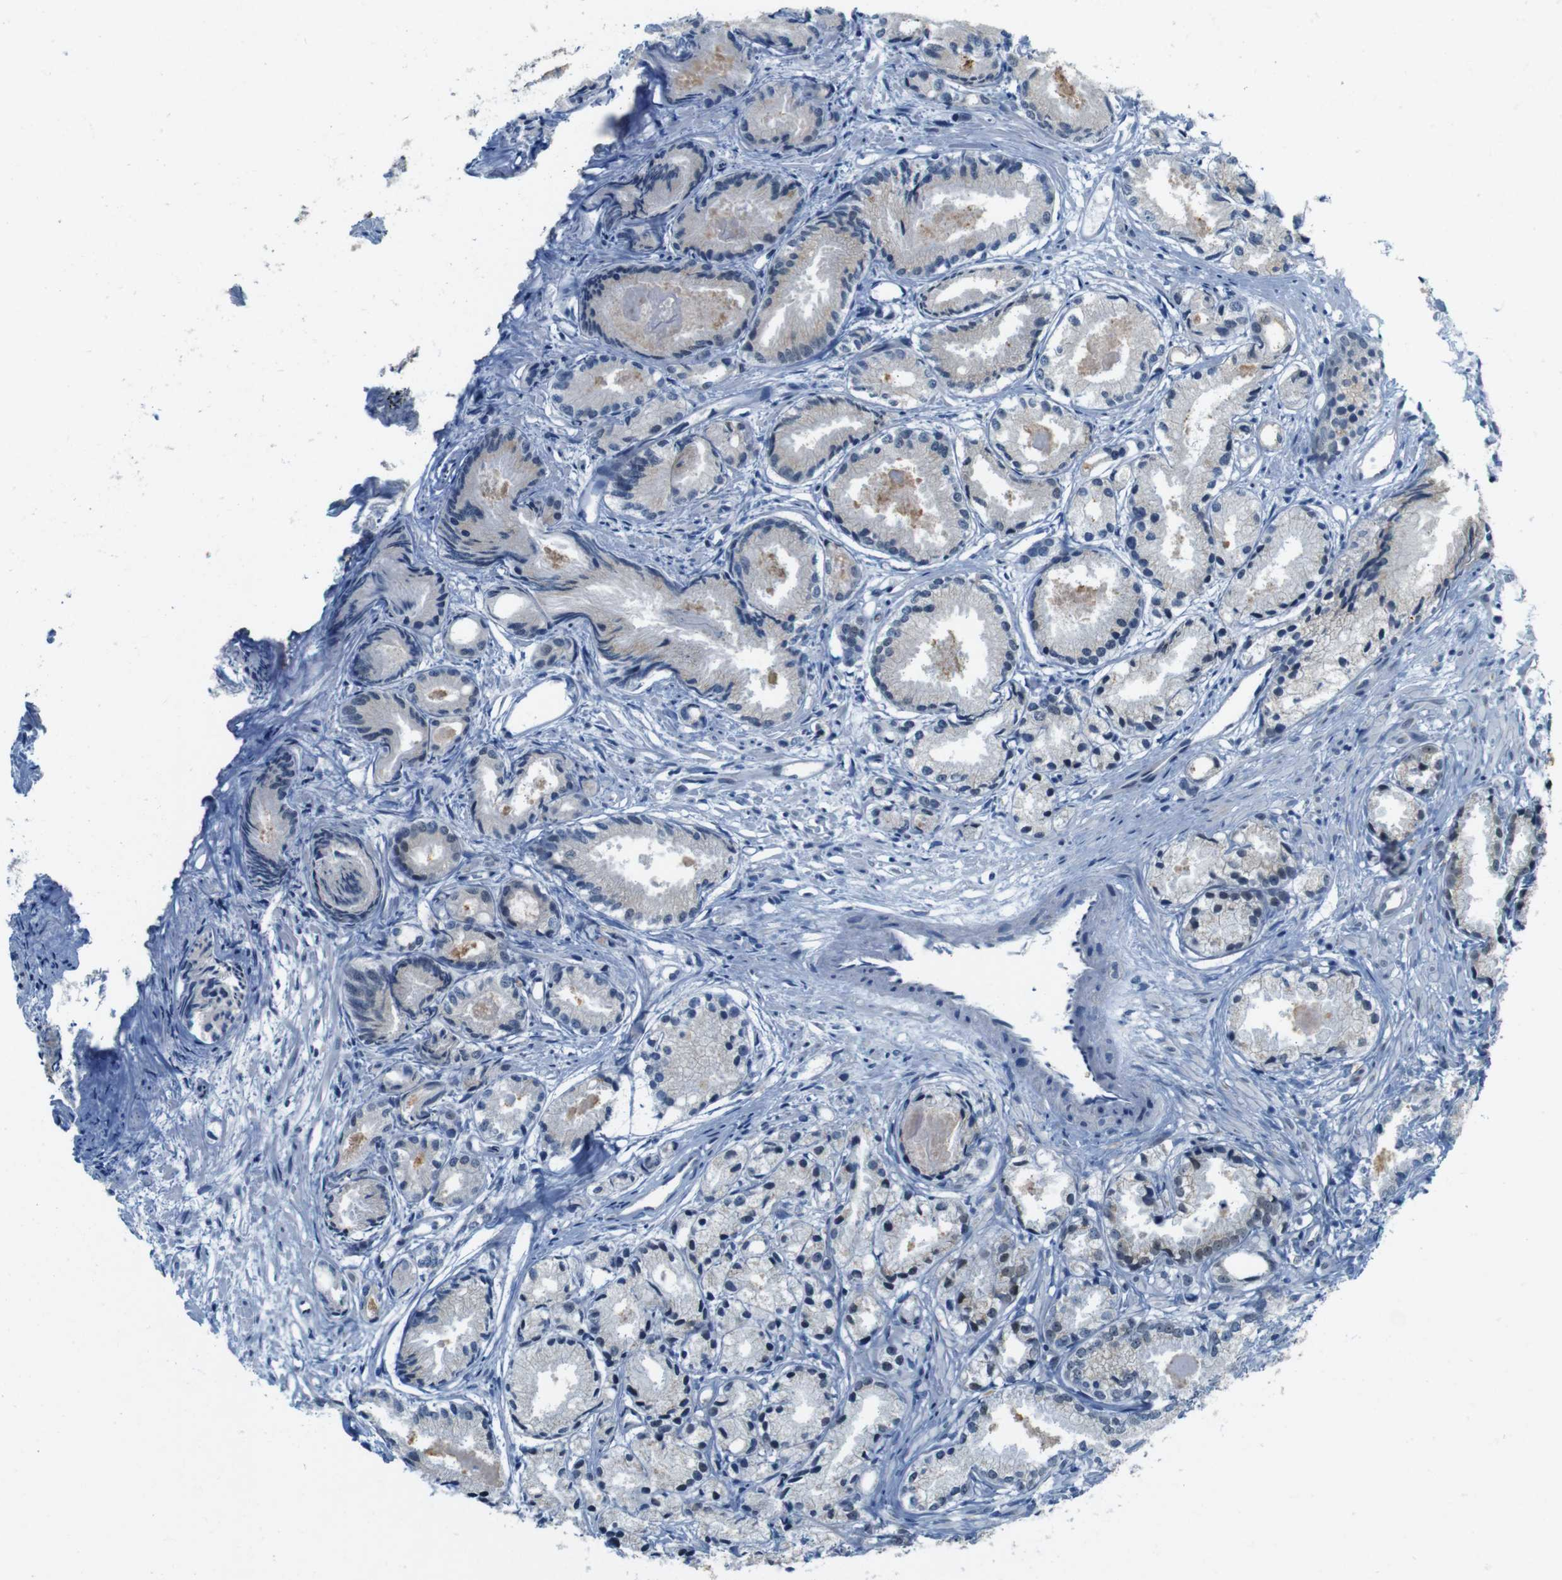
{"staining": {"intensity": "negative", "quantity": "none", "location": "none"}, "tissue": "prostate cancer", "cell_type": "Tumor cells", "image_type": "cancer", "snomed": [{"axis": "morphology", "description": "Adenocarcinoma, Low grade"}, {"axis": "topography", "description": "Prostate"}], "caption": "Human prostate low-grade adenocarcinoma stained for a protein using immunohistochemistry shows no staining in tumor cells.", "gene": "SKI", "patient": {"sex": "male", "age": 72}}